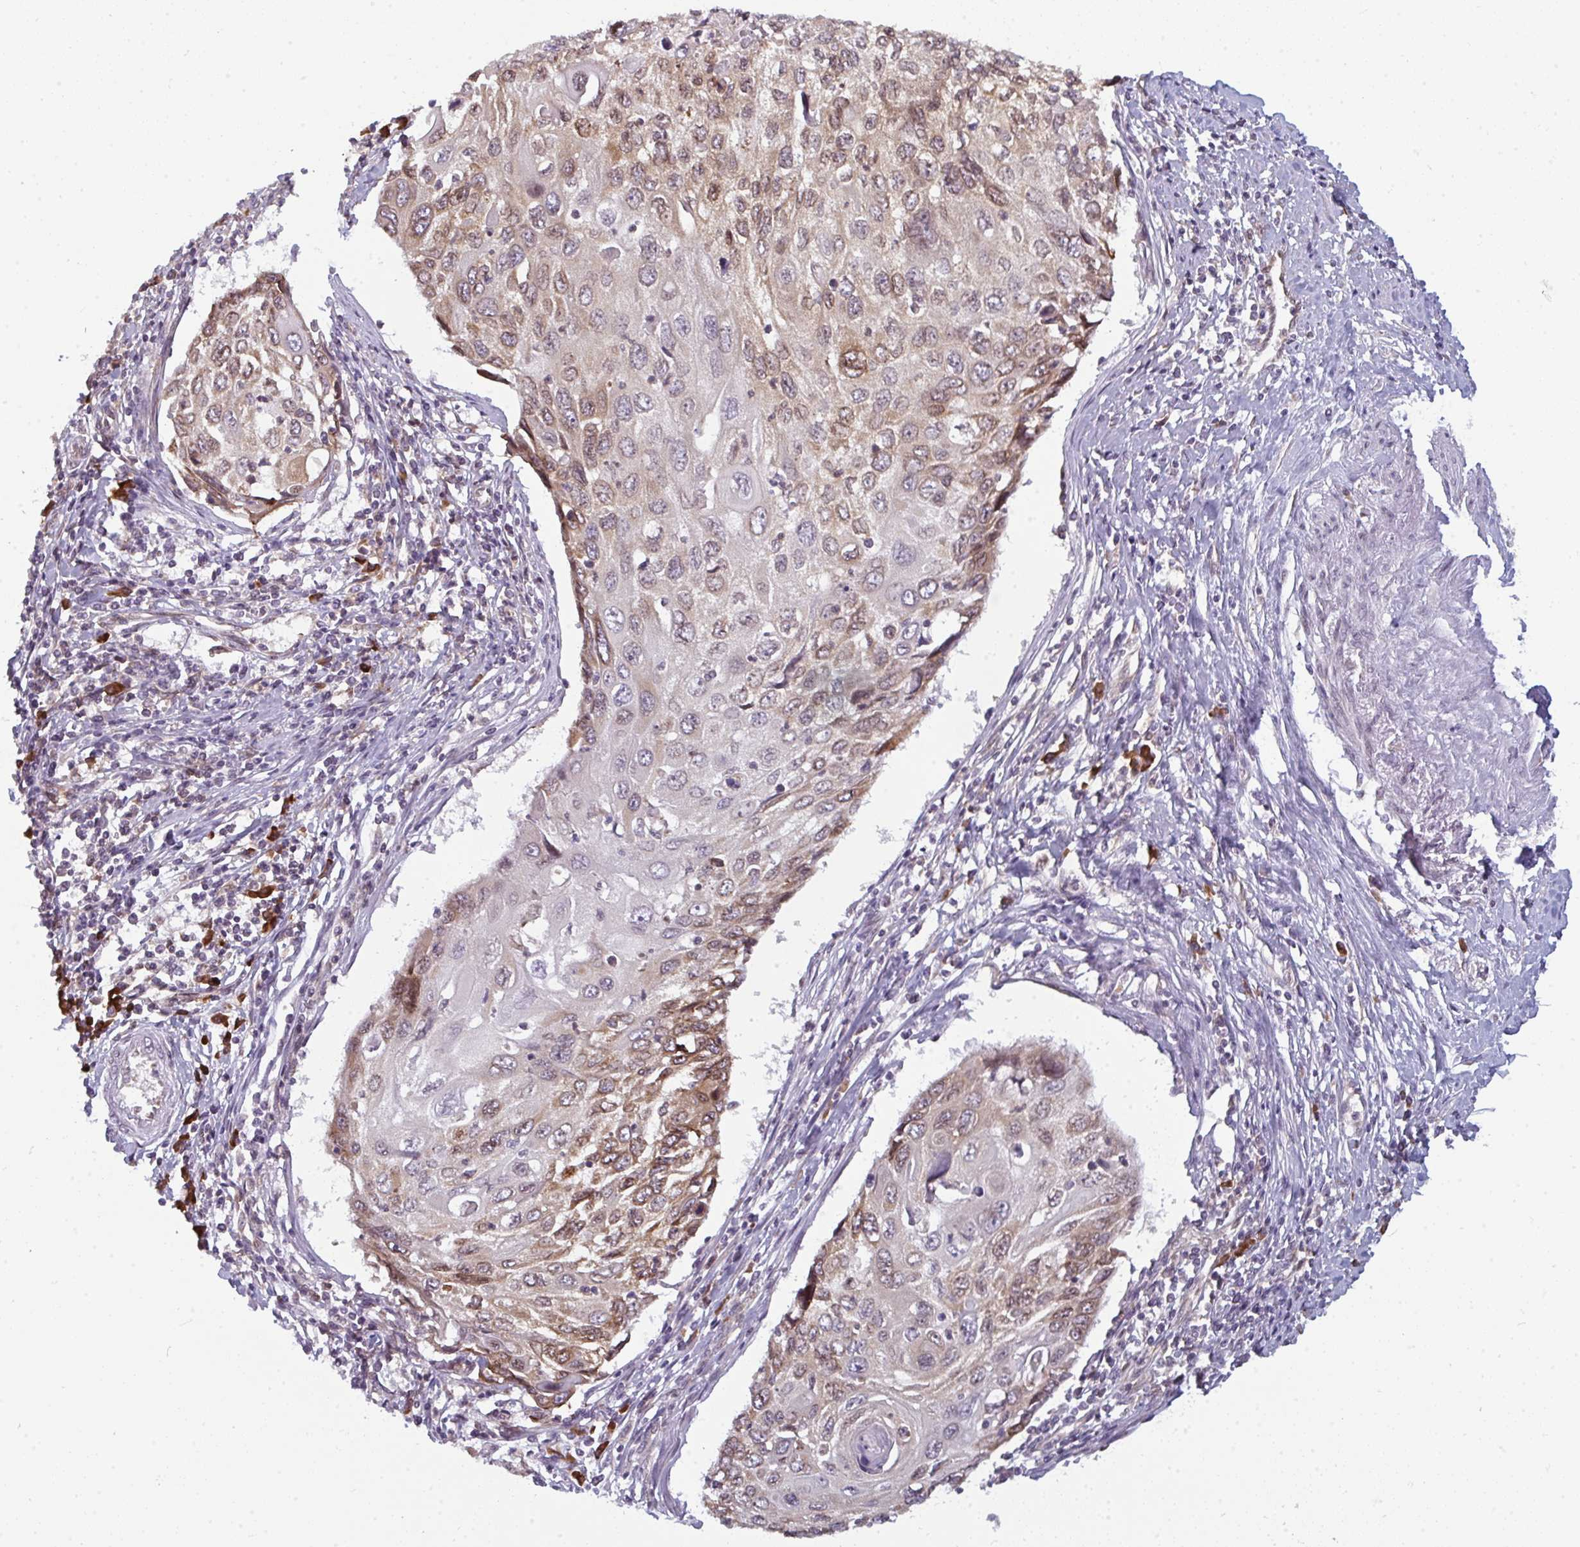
{"staining": {"intensity": "moderate", "quantity": "25%-75%", "location": "cytoplasmic/membranous"}, "tissue": "cervical cancer", "cell_type": "Tumor cells", "image_type": "cancer", "snomed": [{"axis": "morphology", "description": "Squamous cell carcinoma, NOS"}, {"axis": "topography", "description": "Cervix"}], "caption": "Immunohistochemical staining of human cervical squamous cell carcinoma displays medium levels of moderate cytoplasmic/membranous expression in approximately 25%-75% of tumor cells.", "gene": "LYSMD4", "patient": {"sex": "female", "age": 70}}